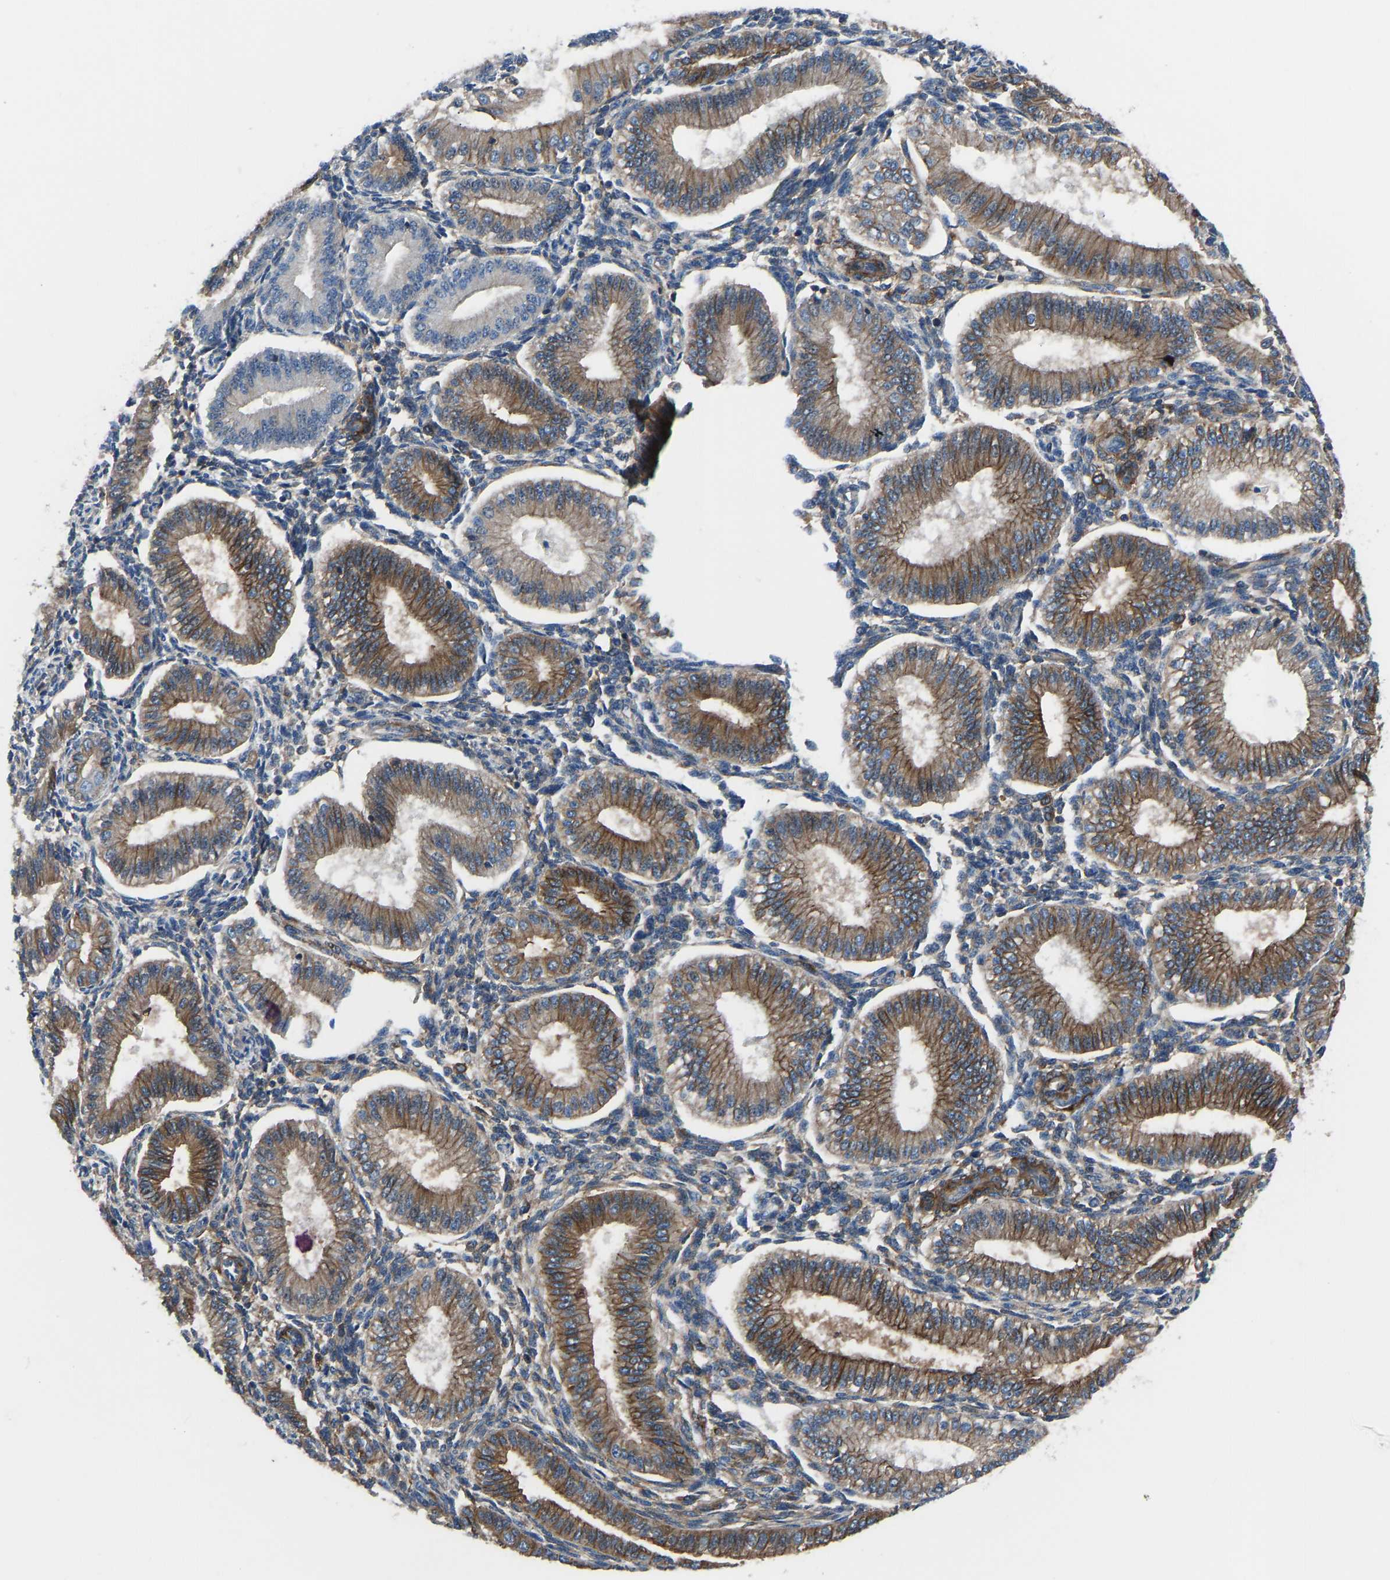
{"staining": {"intensity": "weak", "quantity": "25%-75%", "location": "cytoplasmic/membranous"}, "tissue": "endometrium", "cell_type": "Cells in endometrial stroma", "image_type": "normal", "snomed": [{"axis": "morphology", "description": "Normal tissue, NOS"}, {"axis": "topography", "description": "Endometrium"}], "caption": "High-power microscopy captured an IHC photomicrograph of benign endometrium, revealing weak cytoplasmic/membranous expression in about 25%-75% of cells in endometrial stroma.", "gene": "PRKAR1A", "patient": {"sex": "female", "age": 39}}